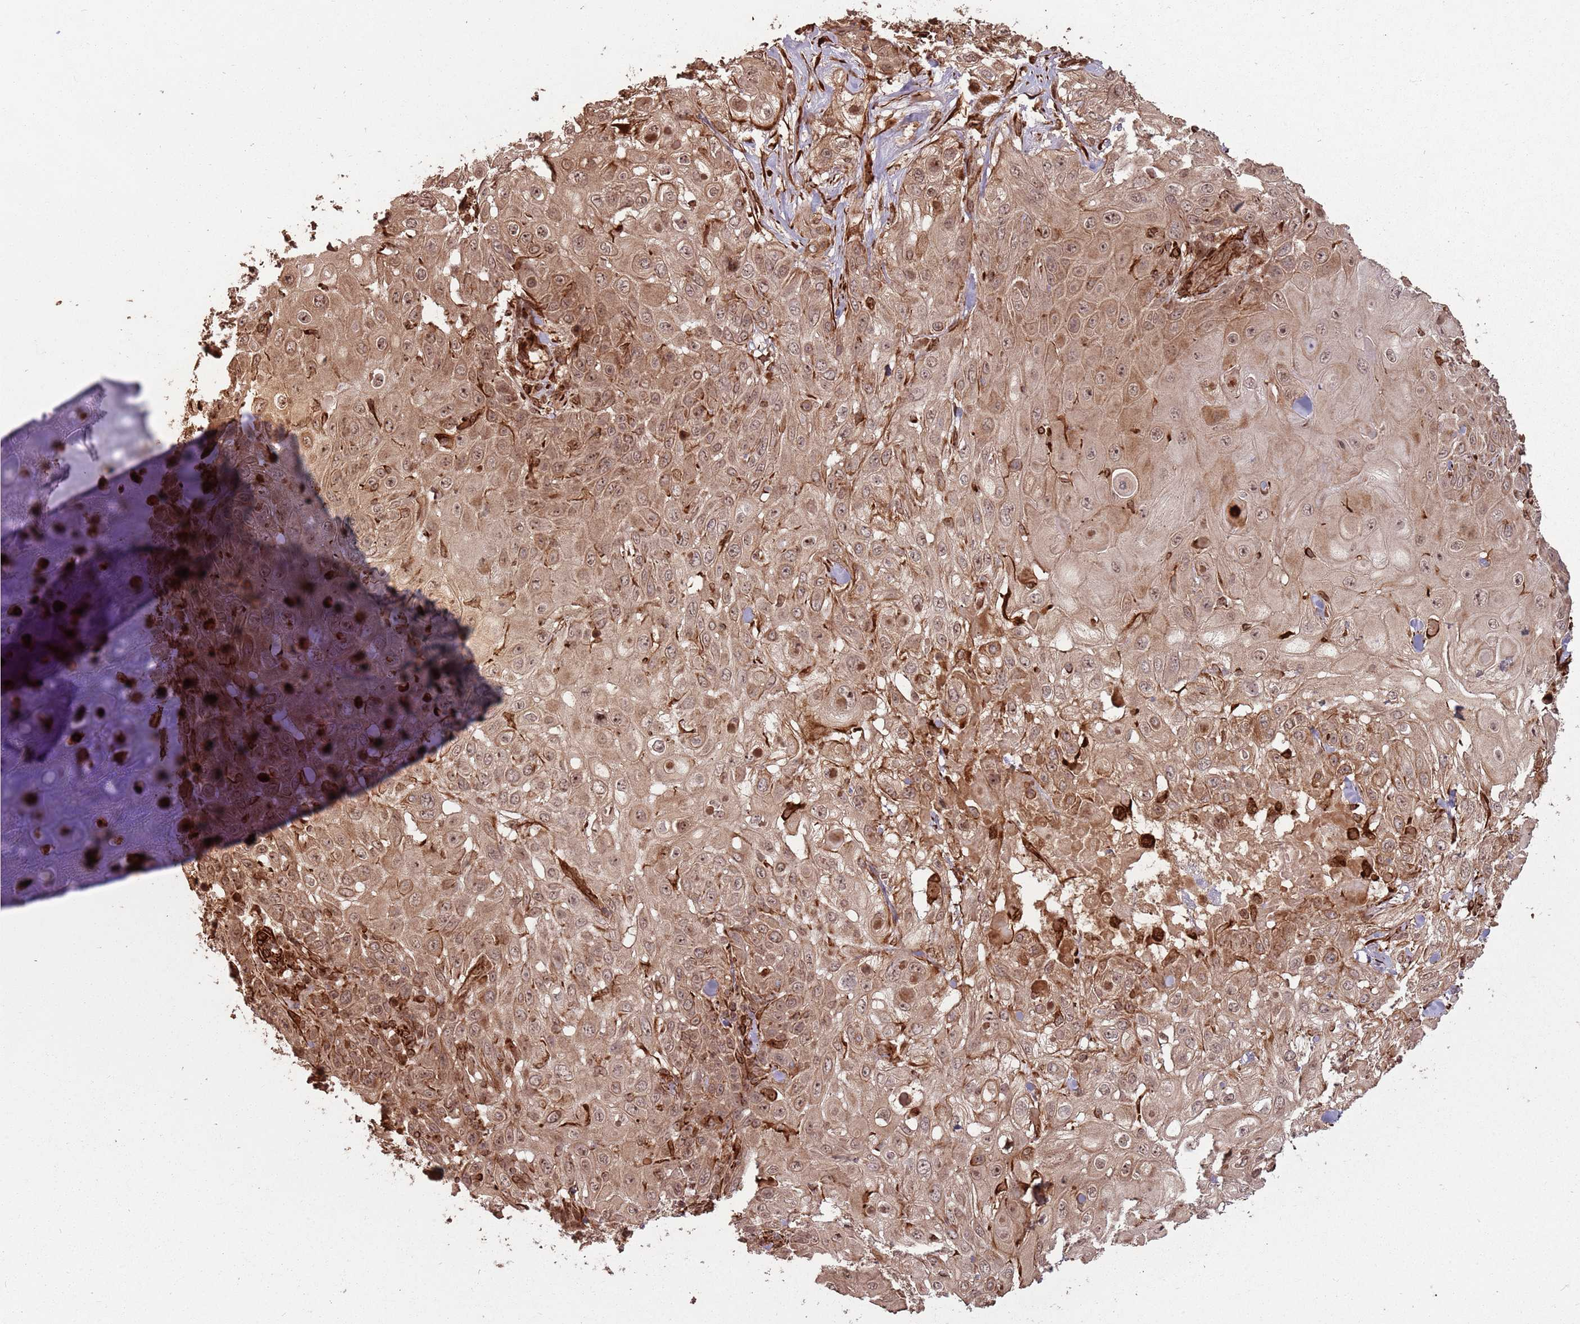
{"staining": {"intensity": "moderate", "quantity": ">75%", "location": "cytoplasmic/membranous,nuclear"}, "tissue": "skin cancer", "cell_type": "Tumor cells", "image_type": "cancer", "snomed": [{"axis": "morphology", "description": "Normal tissue, NOS"}, {"axis": "morphology", "description": "Squamous cell carcinoma, NOS"}, {"axis": "topography", "description": "Skin"}, {"axis": "topography", "description": "Cartilage tissue"}], "caption": "Immunohistochemical staining of skin cancer reveals medium levels of moderate cytoplasmic/membranous and nuclear protein expression in approximately >75% of tumor cells. (Stains: DAB in brown, nuclei in blue, Microscopy: brightfield microscopy at high magnification).", "gene": "ADAMTS3", "patient": {"sex": "female", "age": 79}}